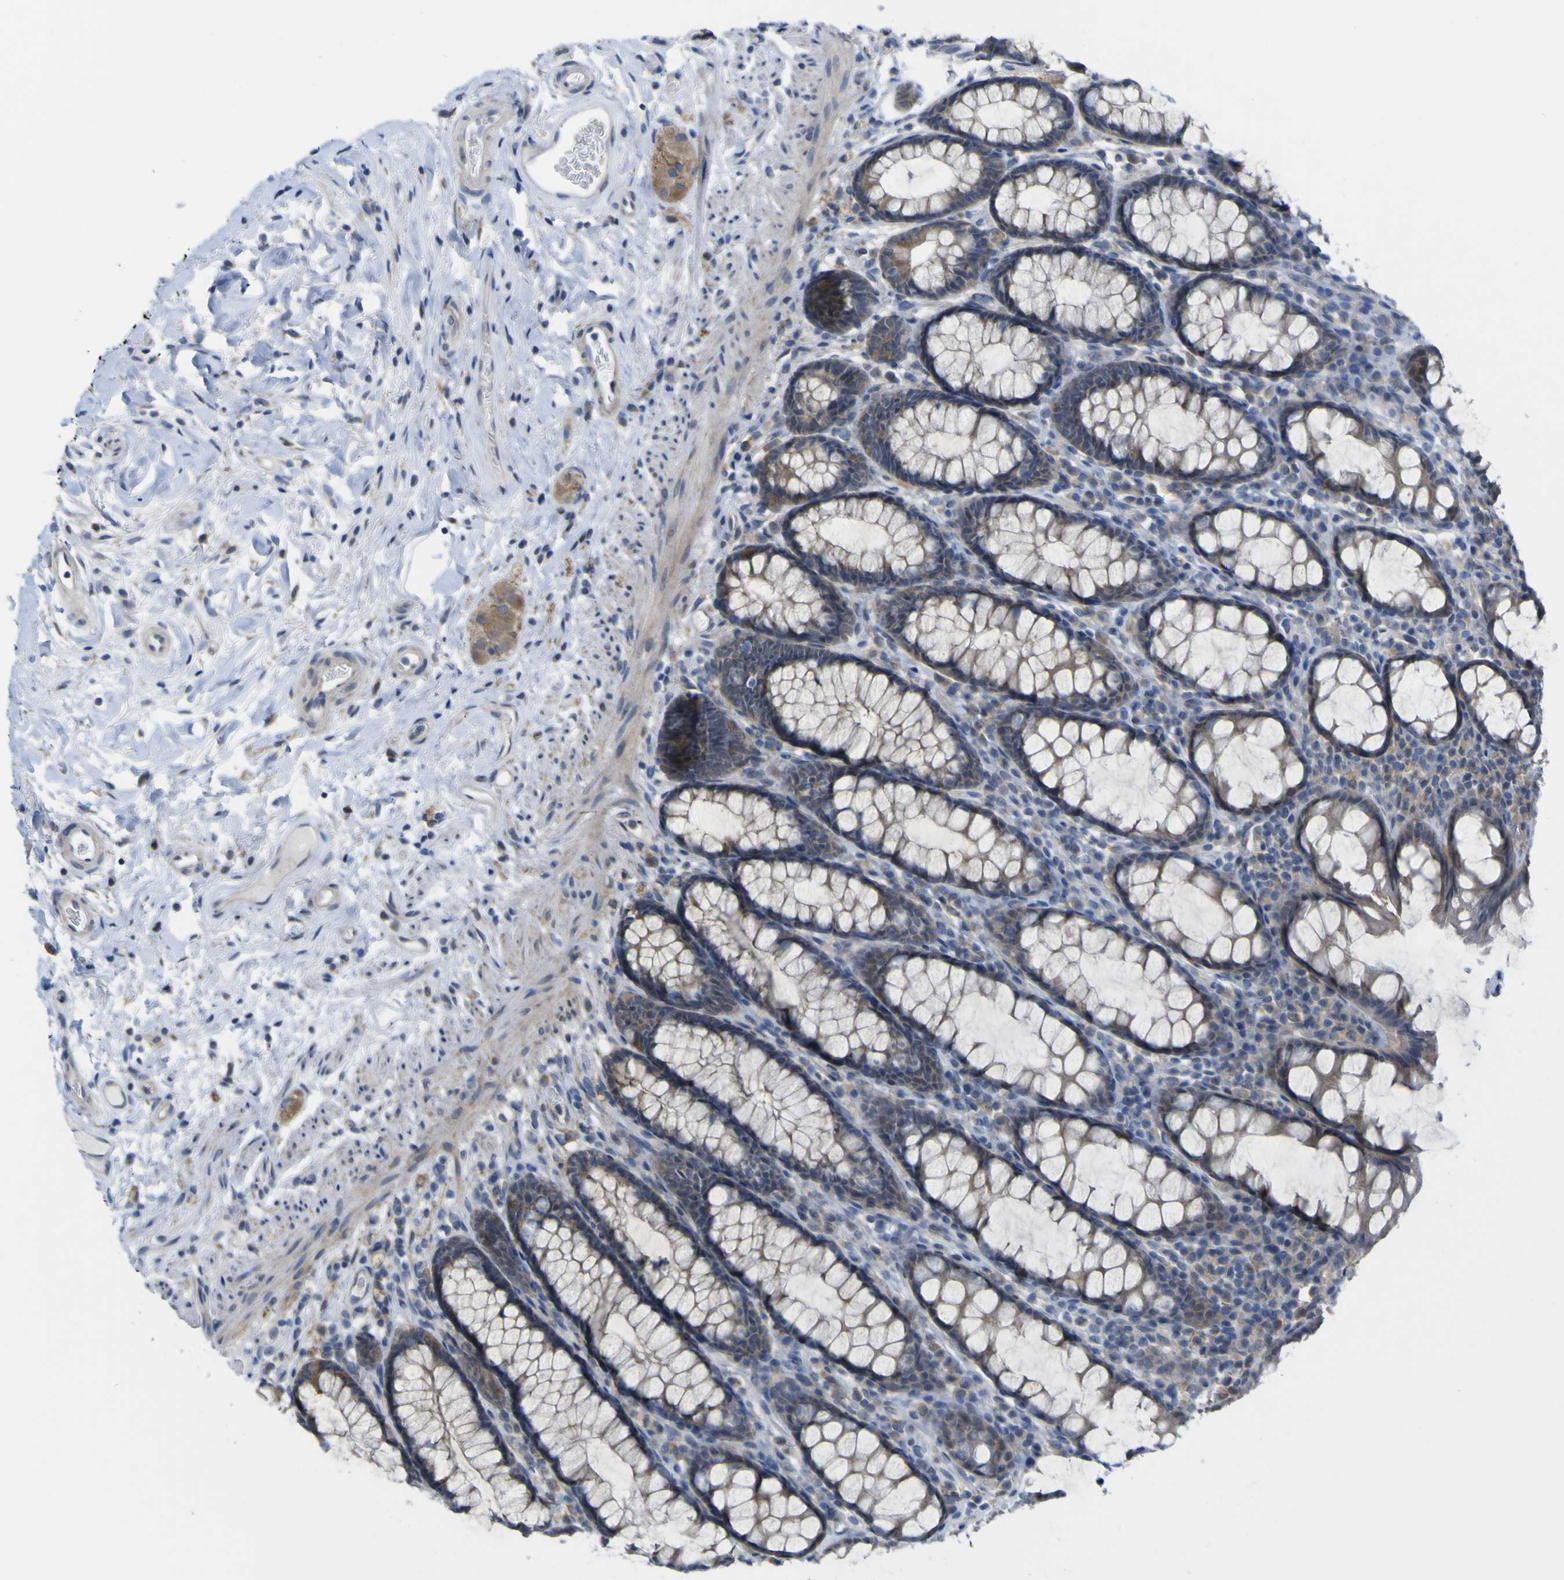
{"staining": {"intensity": "weak", "quantity": ">75%", "location": "cytoplasmic/membranous"}, "tissue": "rectum", "cell_type": "Glandular cells", "image_type": "normal", "snomed": [{"axis": "morphology", "description": "Normal tissue, NOS"}, {"axis": "topography", "description": "Rectum"}], "caption": "Immunohistochemistry (IHC) staining of normal rectum, which reveals low levels of weak cytoplasmic/membranous staining in about >75% of glandular cells indicating weak cytoplasmic/membranous protein expression. The staining was performed using DAB (brown) for protein detection and nuclei were counterstained in hematoxylin (blue).", "gene": "TNFRSF11A", "patient": {"sex": "male", "age": 92}}